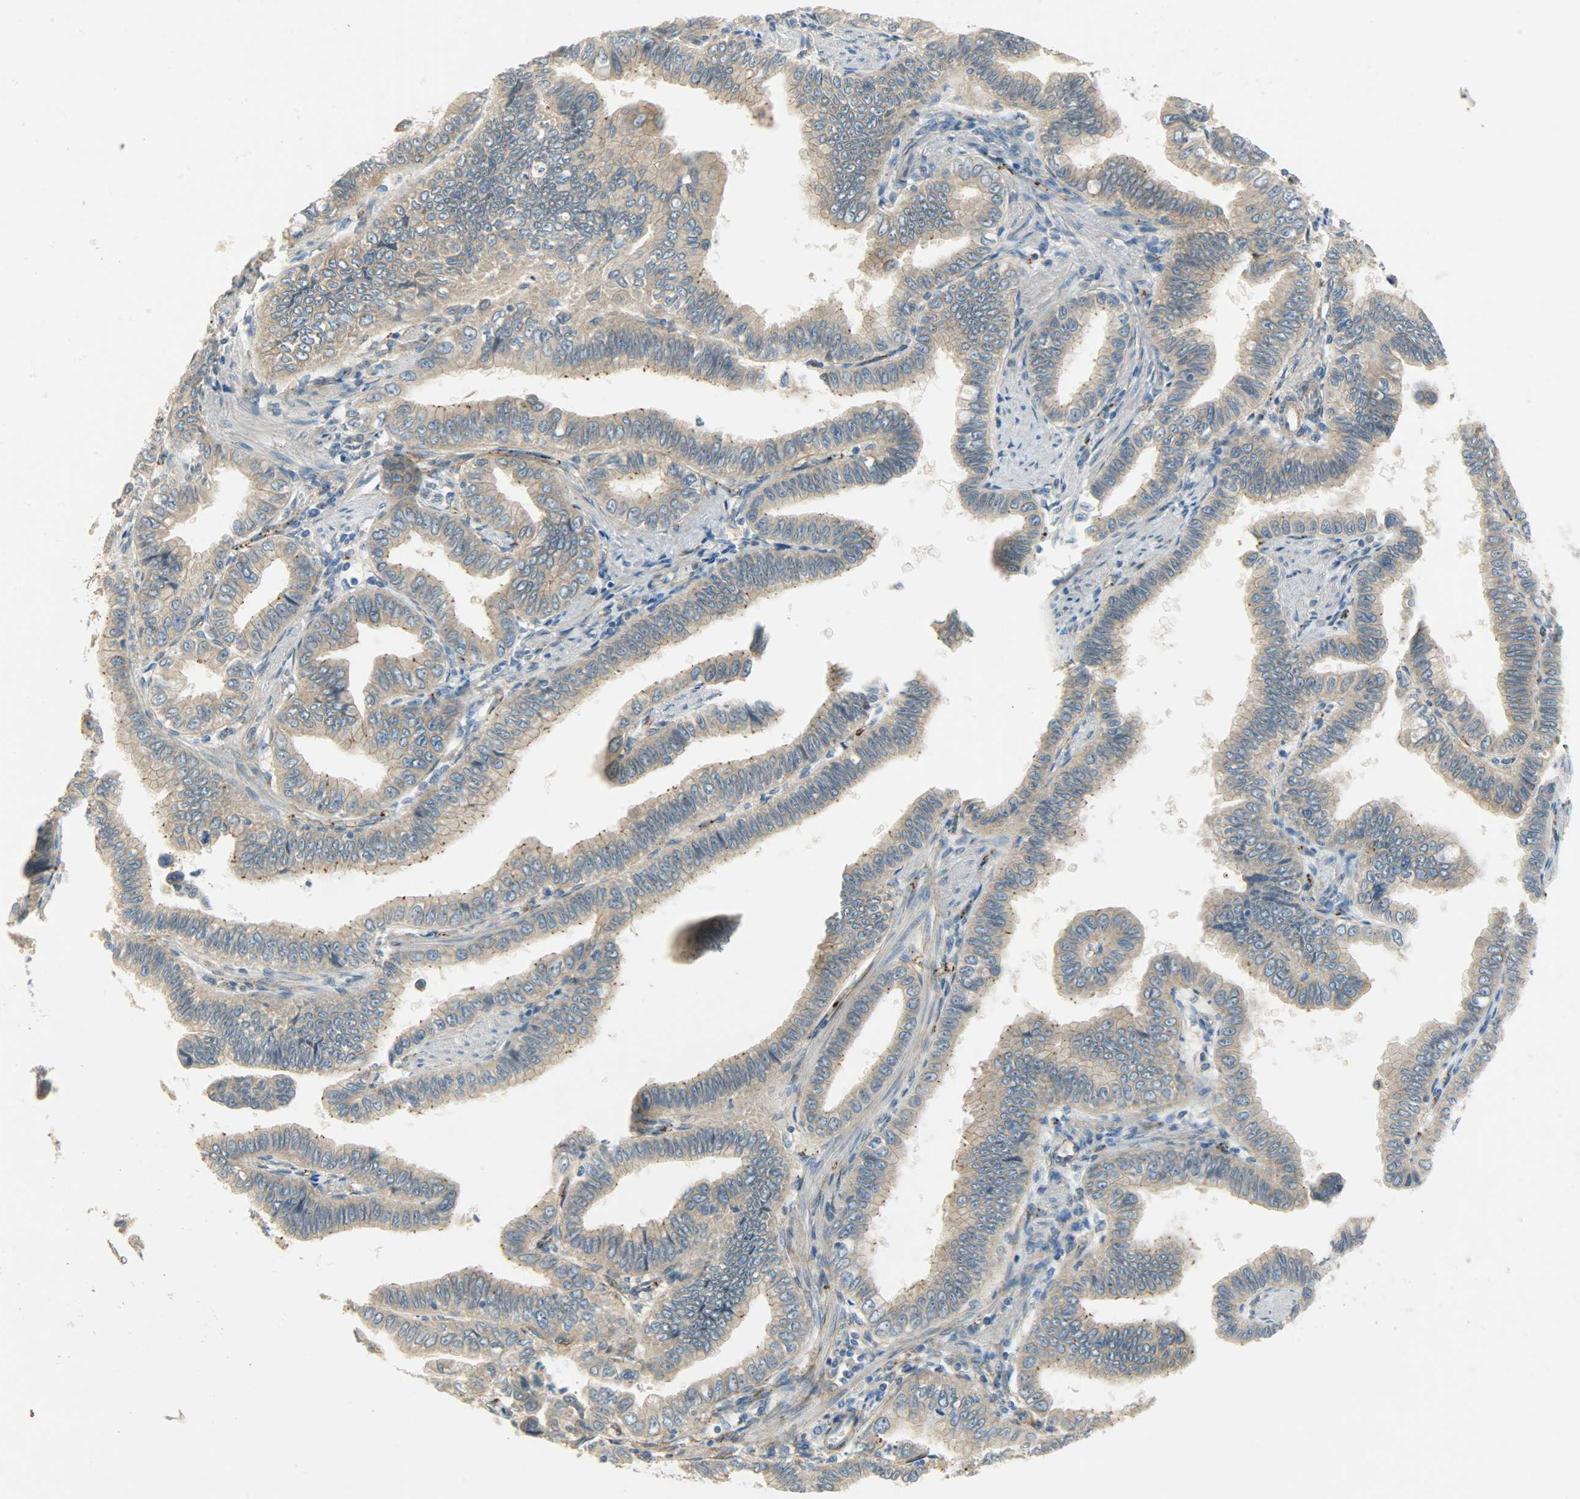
{"staining": {"intensity": "moderate", "quantity": ">75%", "location": "cytoplasmic/membranous"}, "tissue": "pancreatic cancer", "cell_type": "Tumor cells", "image_type": "cancer", "snomed": [{"axis": "morphology", "description": "Normal tissue, NOS"}, {"axis": "topography", "description": "Lymph node"}], "caption": "This is a photomicrograph of immunohistochemistry (IHC) staining of pancreatic cancer, which shows moderate staining in the cytoplasmic/membranous of tumor cells.", "gene": "KIAA1217", "patient": {"sex": "male", "age": 50}}